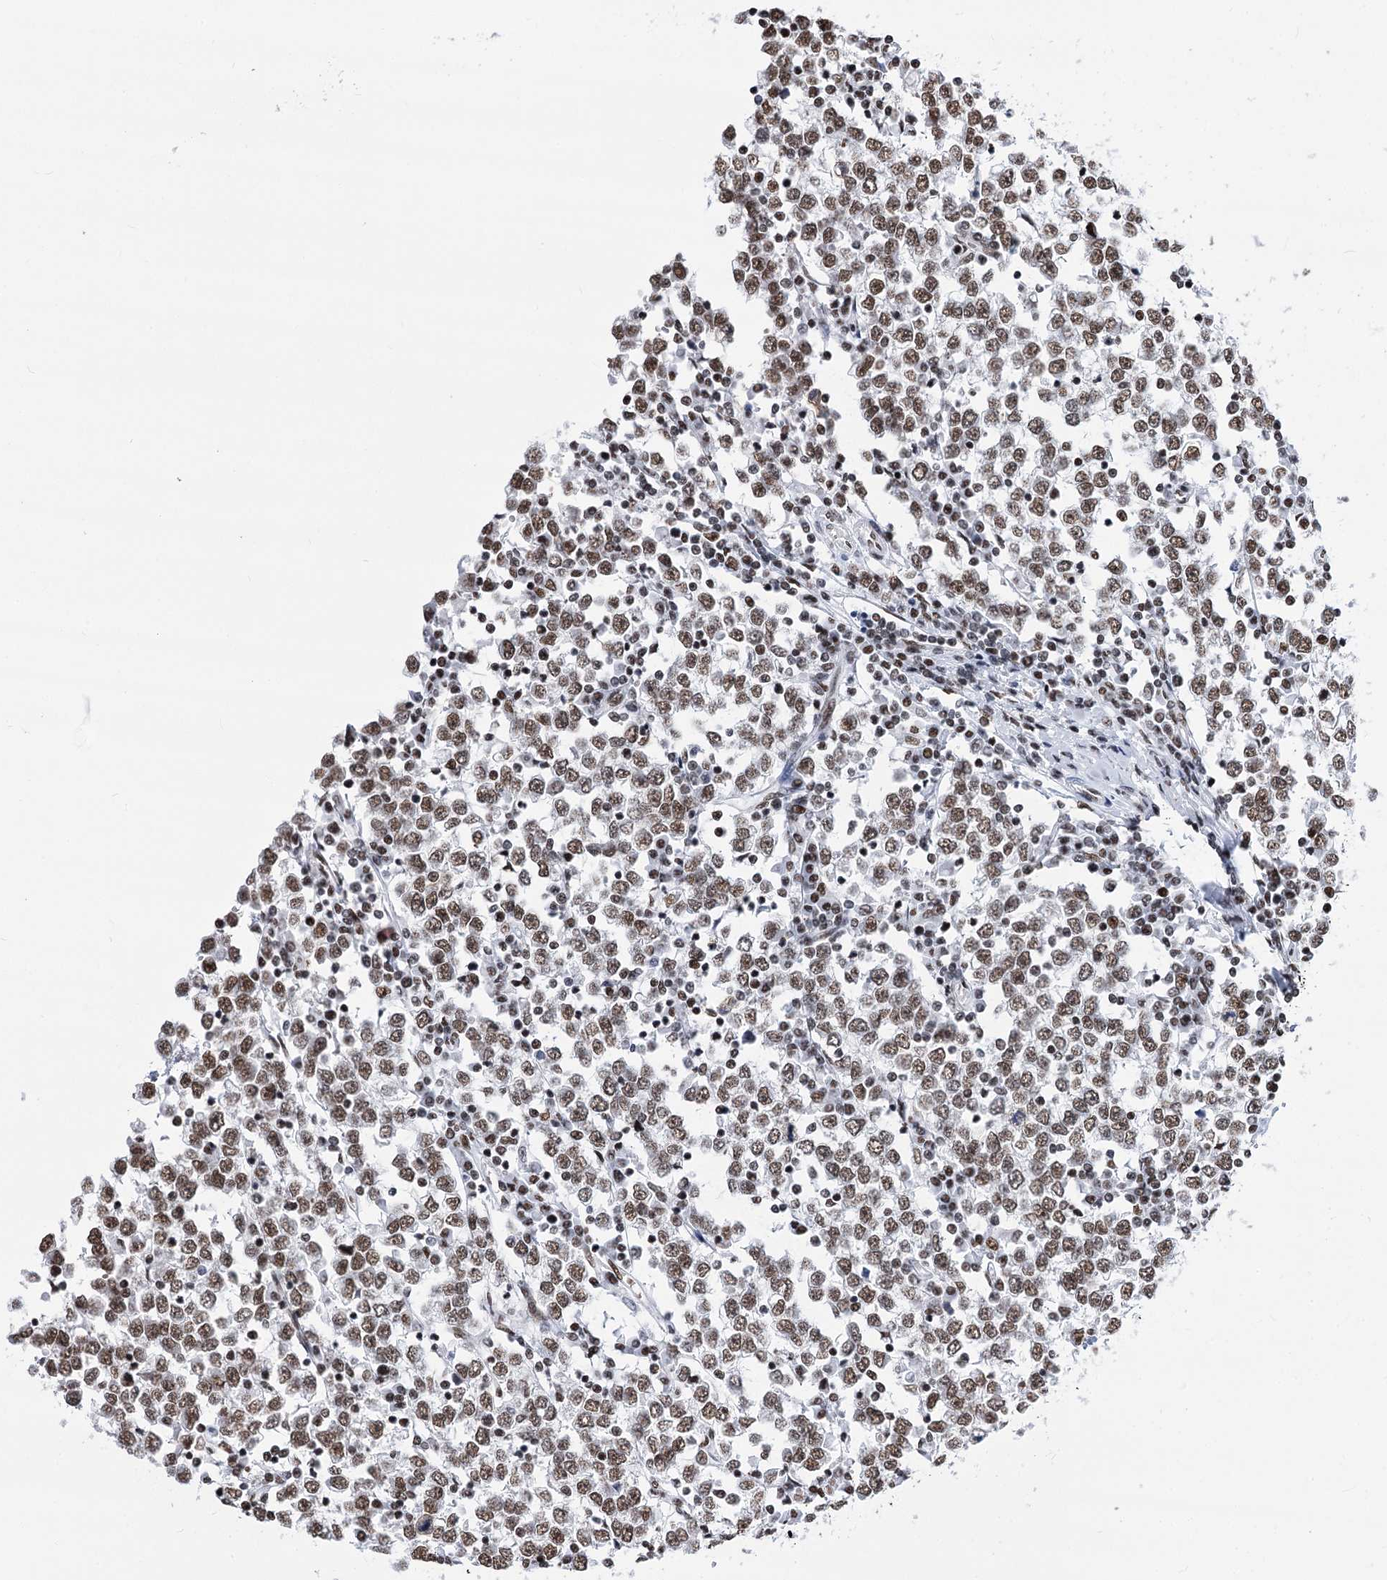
{"staining": {"intensity": "weak", "quantity": ">75%", "location": "nuclear"}, "tissue": "testis cancer", "cell_type": "Tumor cells", "image_type": "cancer", "snomed": [{"axis": "morphology", "description": "Seminoma, NOS"}, {"axis": "topography", "description": "Testis"}], "caption": "This is an image of immunohistochemistry staining of testis cancer, which shows weak expression in the nuclear of tumor cells.", "gene": "POU4F3", "patient": {"sex": "male", "age": 65}}